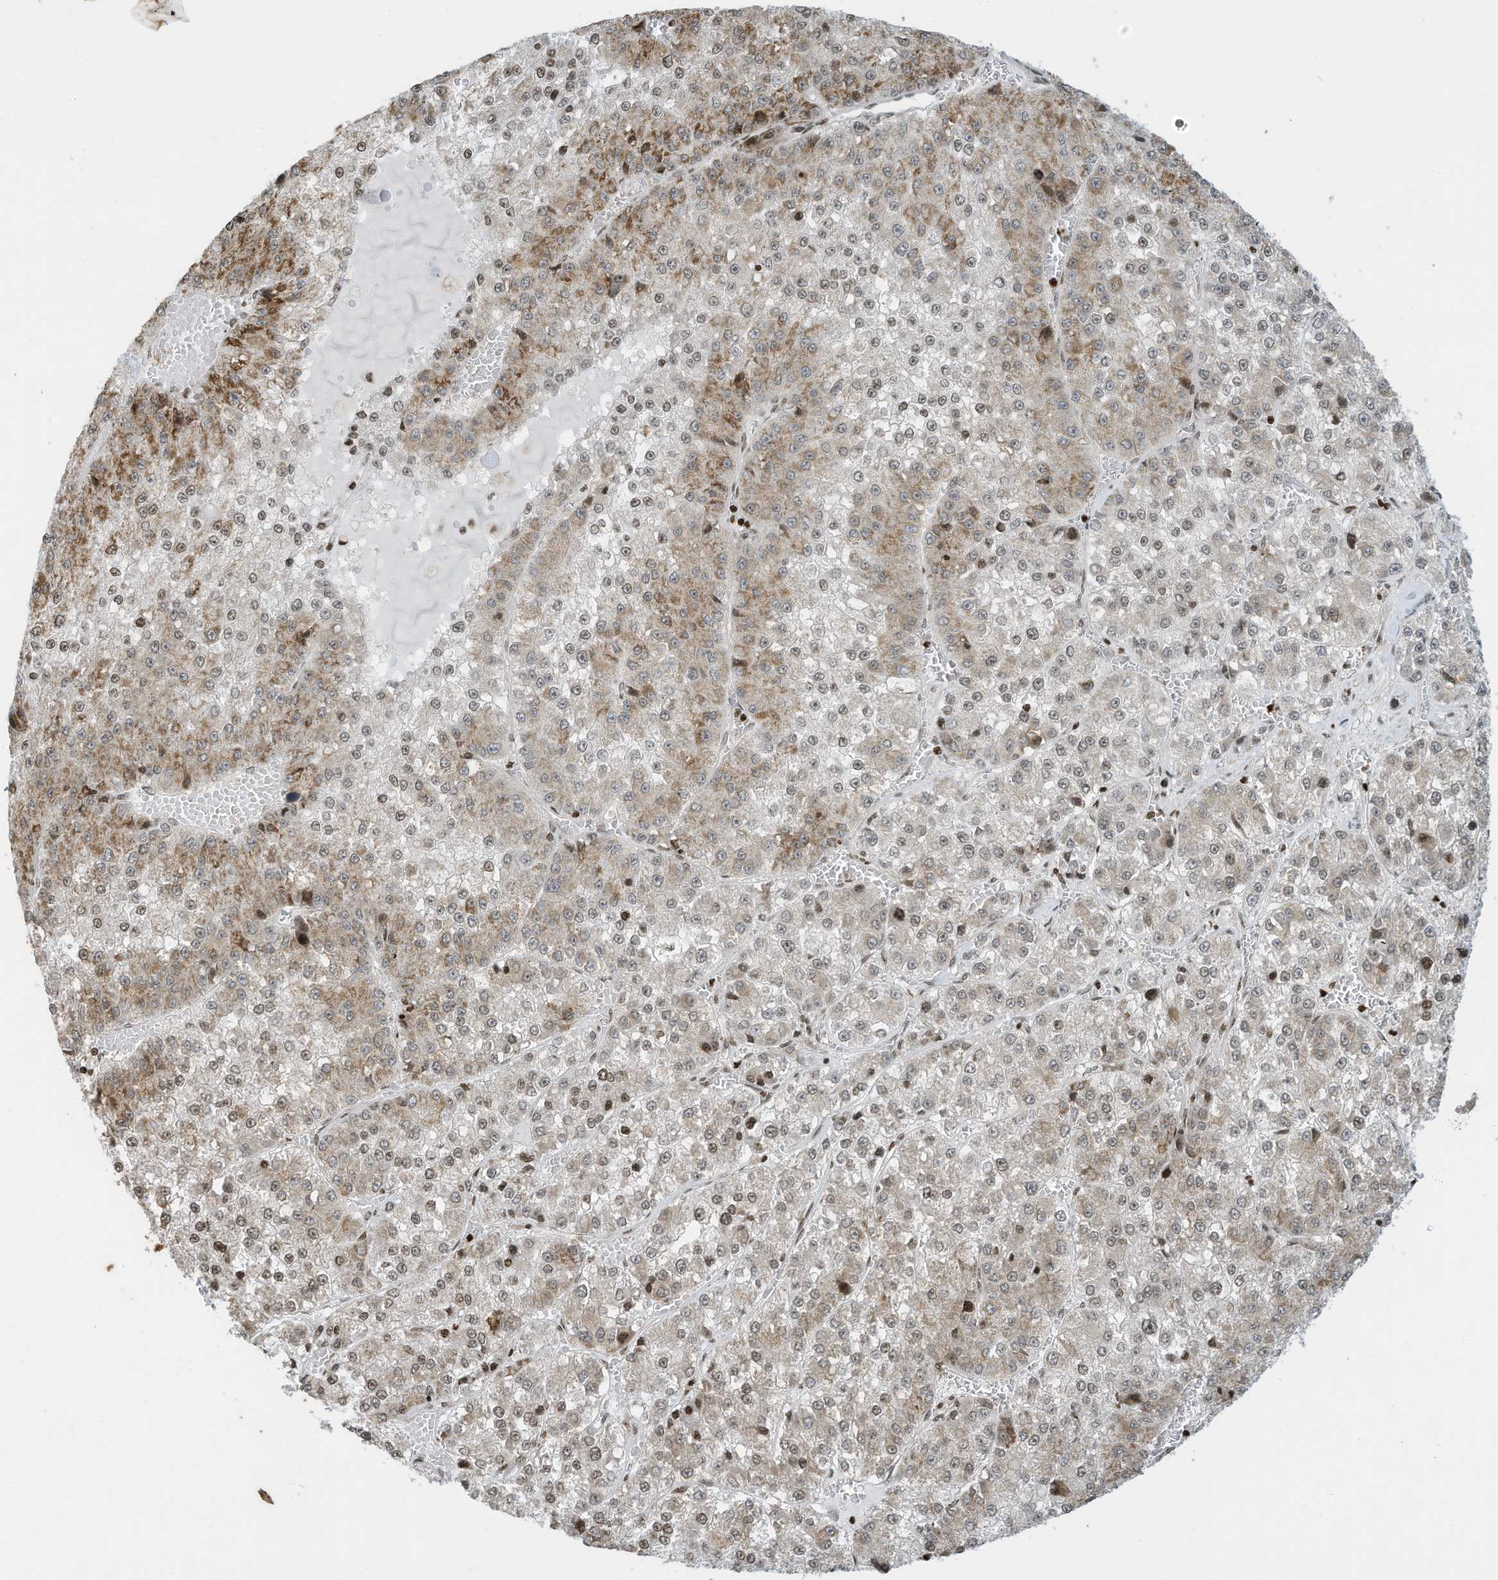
{"staining": {"intensity": "moderate", "quantity": "25%-75%", "location": "cytoplasmic/membranous,nuclear"}, "tissue": "liver cancer", "cell_type": "Tumor cells", "image_type": "cancer", "snomed": [{"axis": "morphology", "description": "Carcinoma, Hepatocellular, NOS"}, {"axis": "topography", "description": "Liver"}], "caption": "A brown stain highlights moderate cytoplasmic/membranous and nuclear expression of a protein in liver cancer (hepatocellular carcinoma) tumor cells. The protein is shown in brown color, while the nuclei are stained blue.", "gene": "ADI1", "patient": {"sex": "female", "age": 73}}